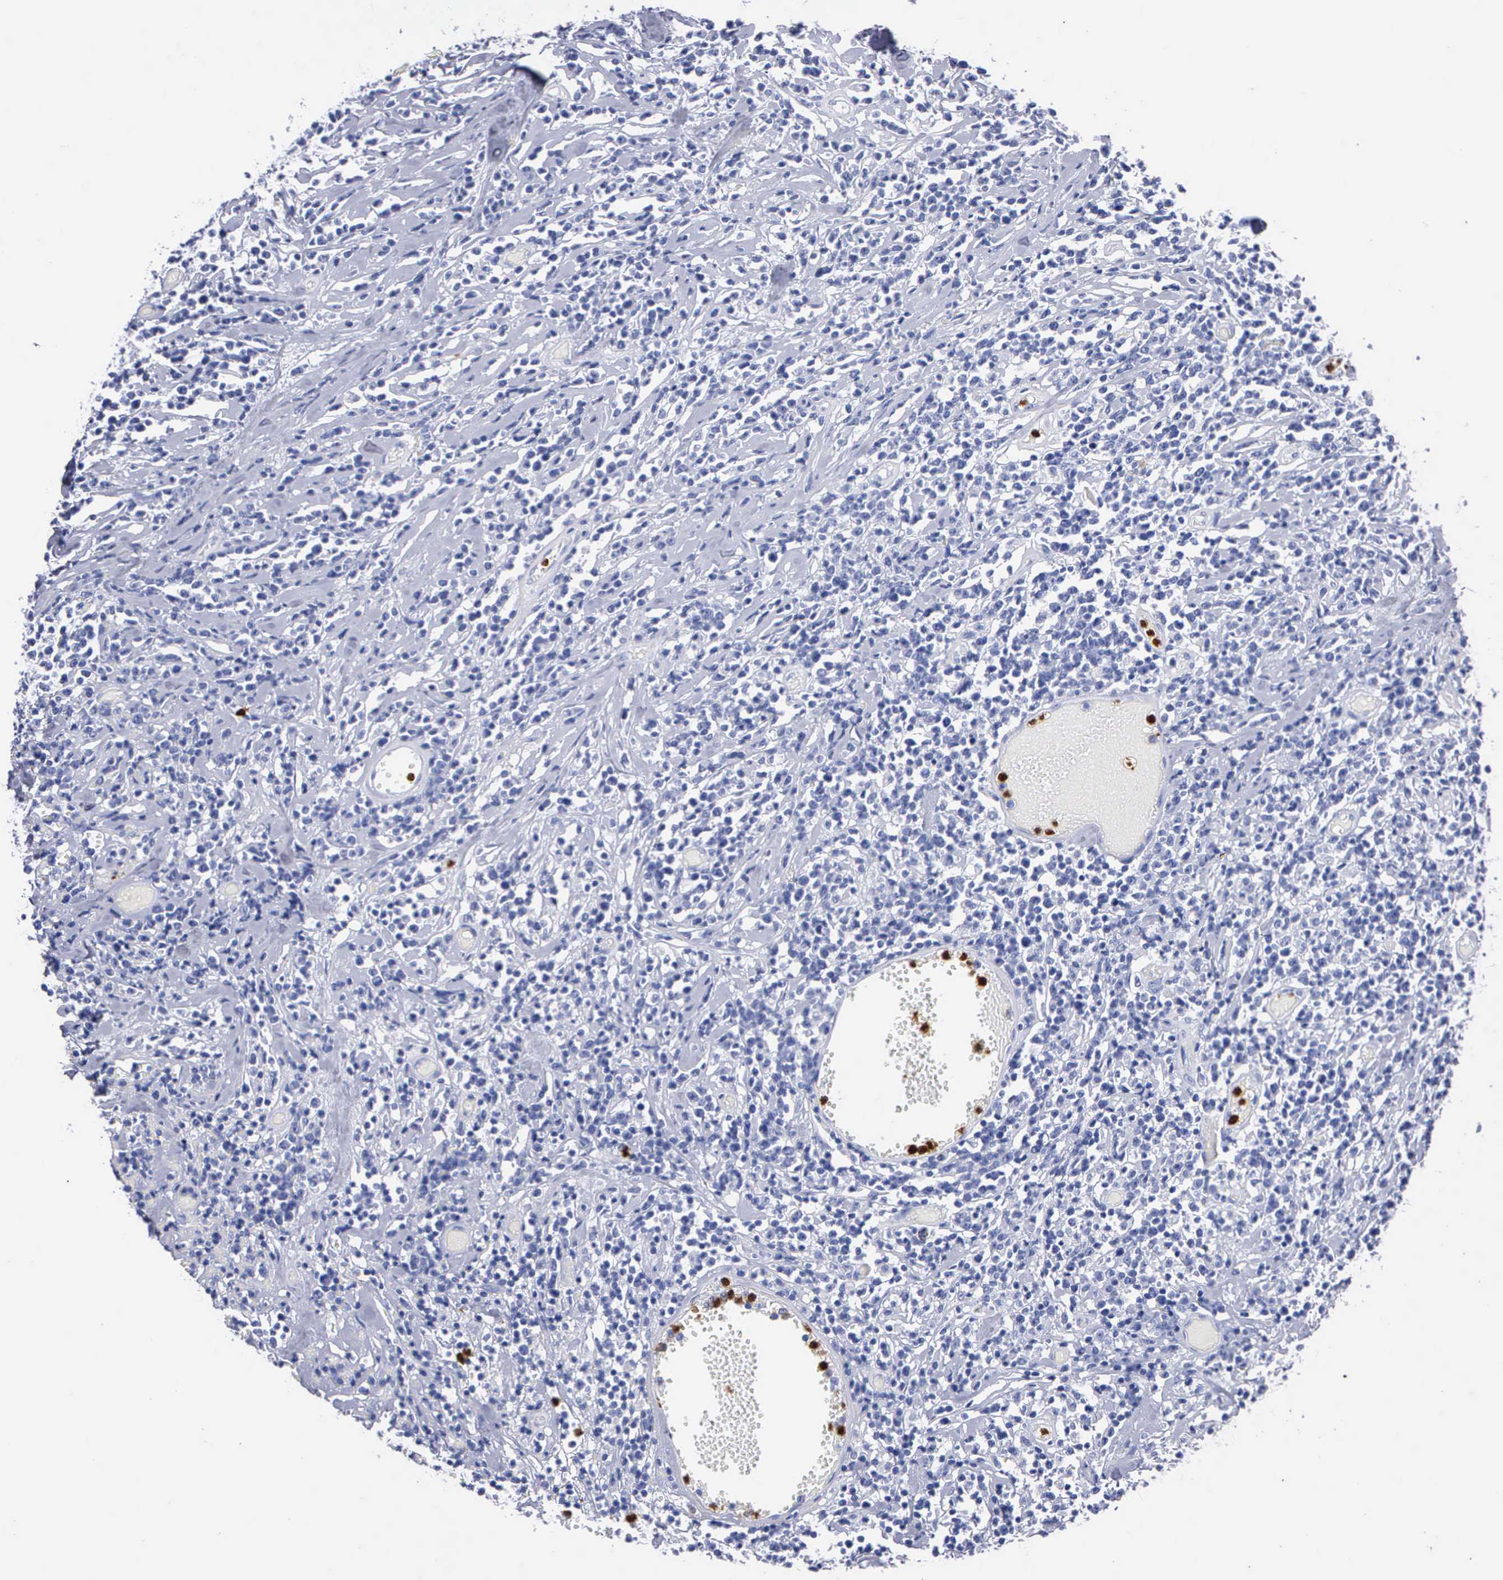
{"staining": {"intensity": "negative", "quantity": "none", "location": "none"}, "tissue": "lymphoma", "cell_type": "Tumor cells", "image_type": "cancer", "snomed": [{"axis": "morphology", "description": "Malignant lymphoma, non-Hodgkin's type, High grade"}, {"axis": "topography", "description": "Colon"}], "caption": "Immunohistochemical staining of human malignant lymphoma, non-Hodgkin's type (high-grade) exhibits no significant staining in tumor cells.", "gene": "CTSG", "patient": {"sex": "male", "age": 82}}